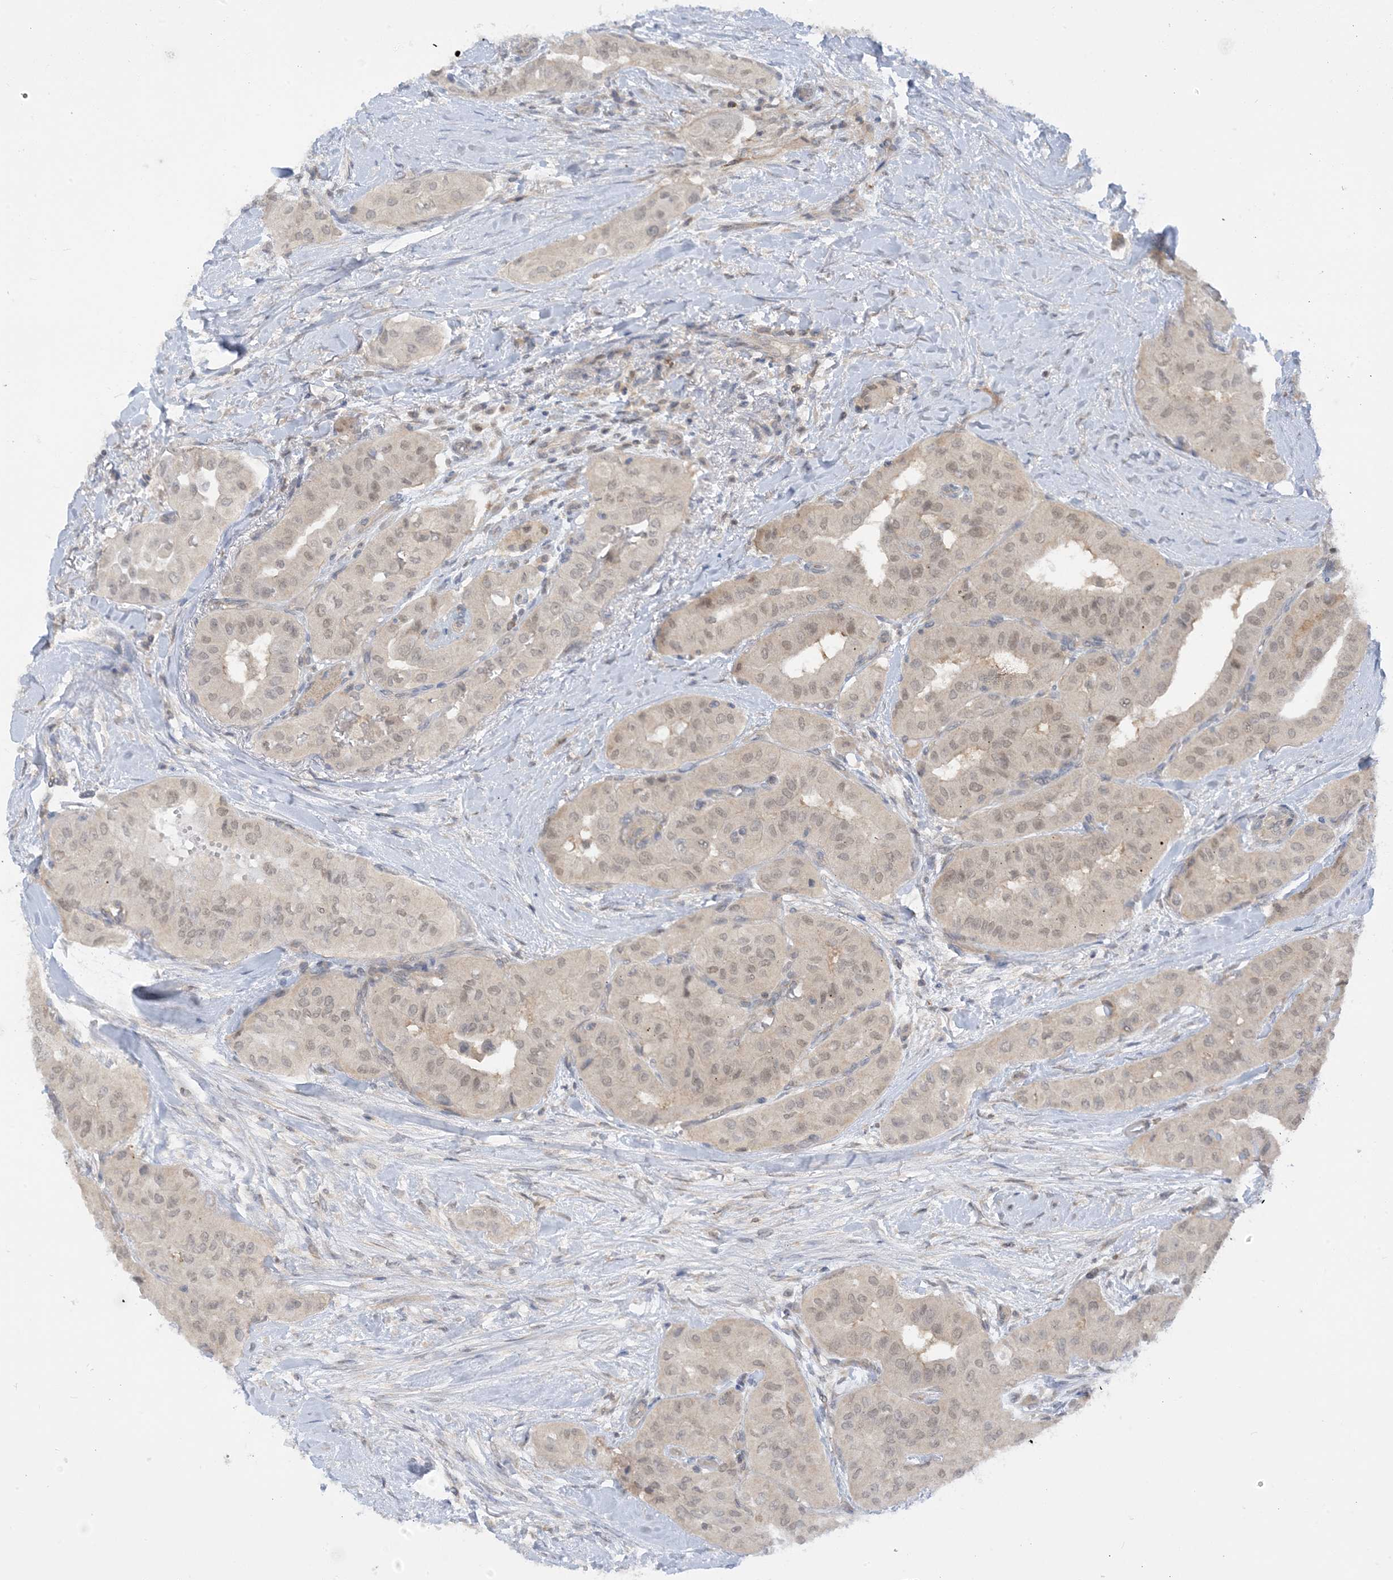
{"staining": {"intensity": "weak", "quantity": "25%-75%", "location": "nuclear"}, "tissue": "thyroid cancer", "cell_type": "Tumor cells", "image_type": "cancer", "snomed": [{"axis": "morphology", "description": "Papillary adenocarcinoma, NOS"}, {"axis": "topography", "description": "Thyroid gland"}], "caption": "Human thyroid cancer stained with a brown dye displays weak nuclear positive staining in about 25%-75% of tumor cells.", "gene": "WDR26", "patient": {"sex": "female", "age": 59}}